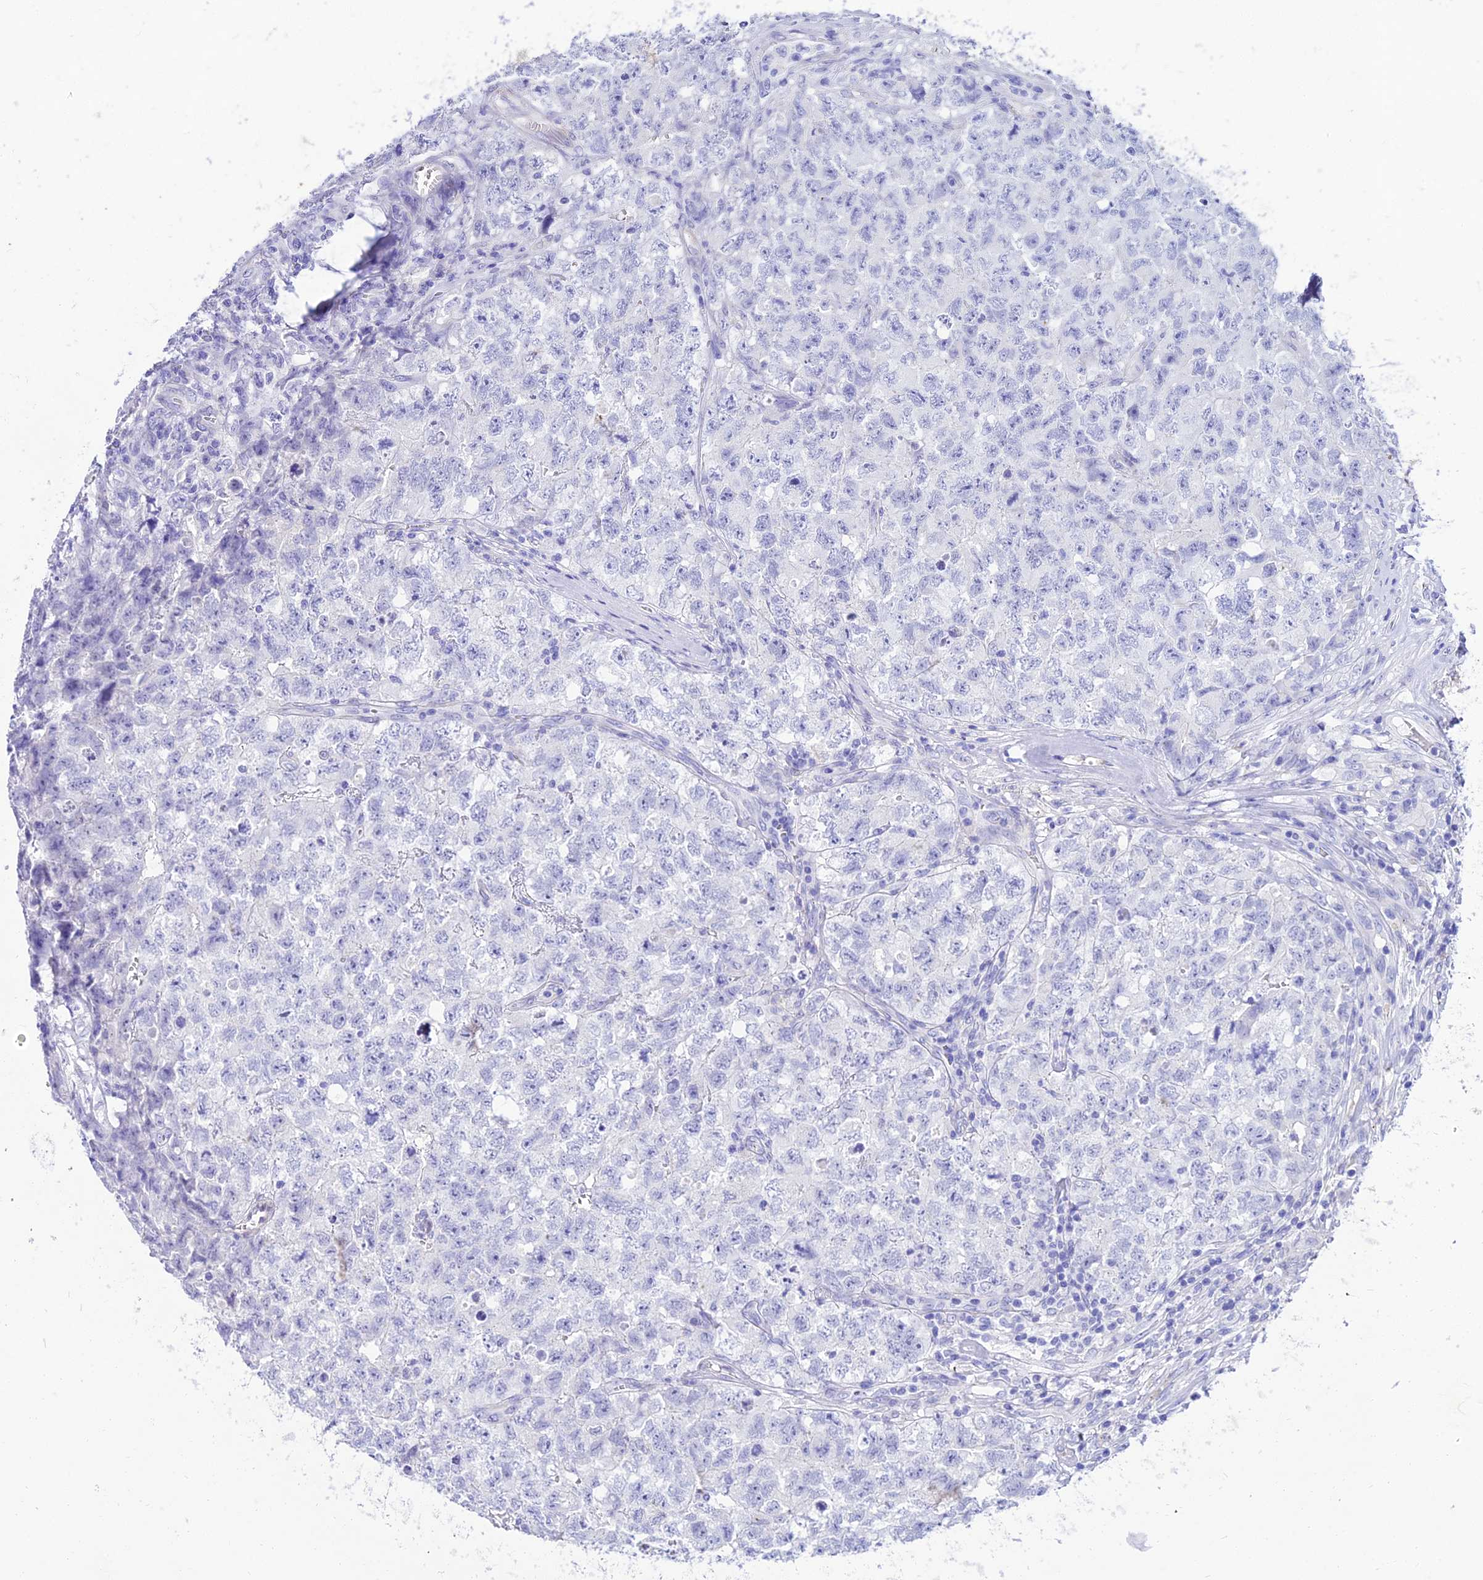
{"staining": {"intensity": "negative", "quantity": "none", "location": "none"}, "tissue": "testis cancer", "cell_type": "Tumor cells", "image_type": "cancer", "snomed": [{"axis": "morphology", "description": "Carcinoma, Embryonal, NOS"}, {"axis": "topography", "description": "Testis"}], "caption": "The histopathology image demonstrates no staining of tumor cells in testis cancer.", "gene": "TAC3", "patient": {"sex": "male", "age": 31}}